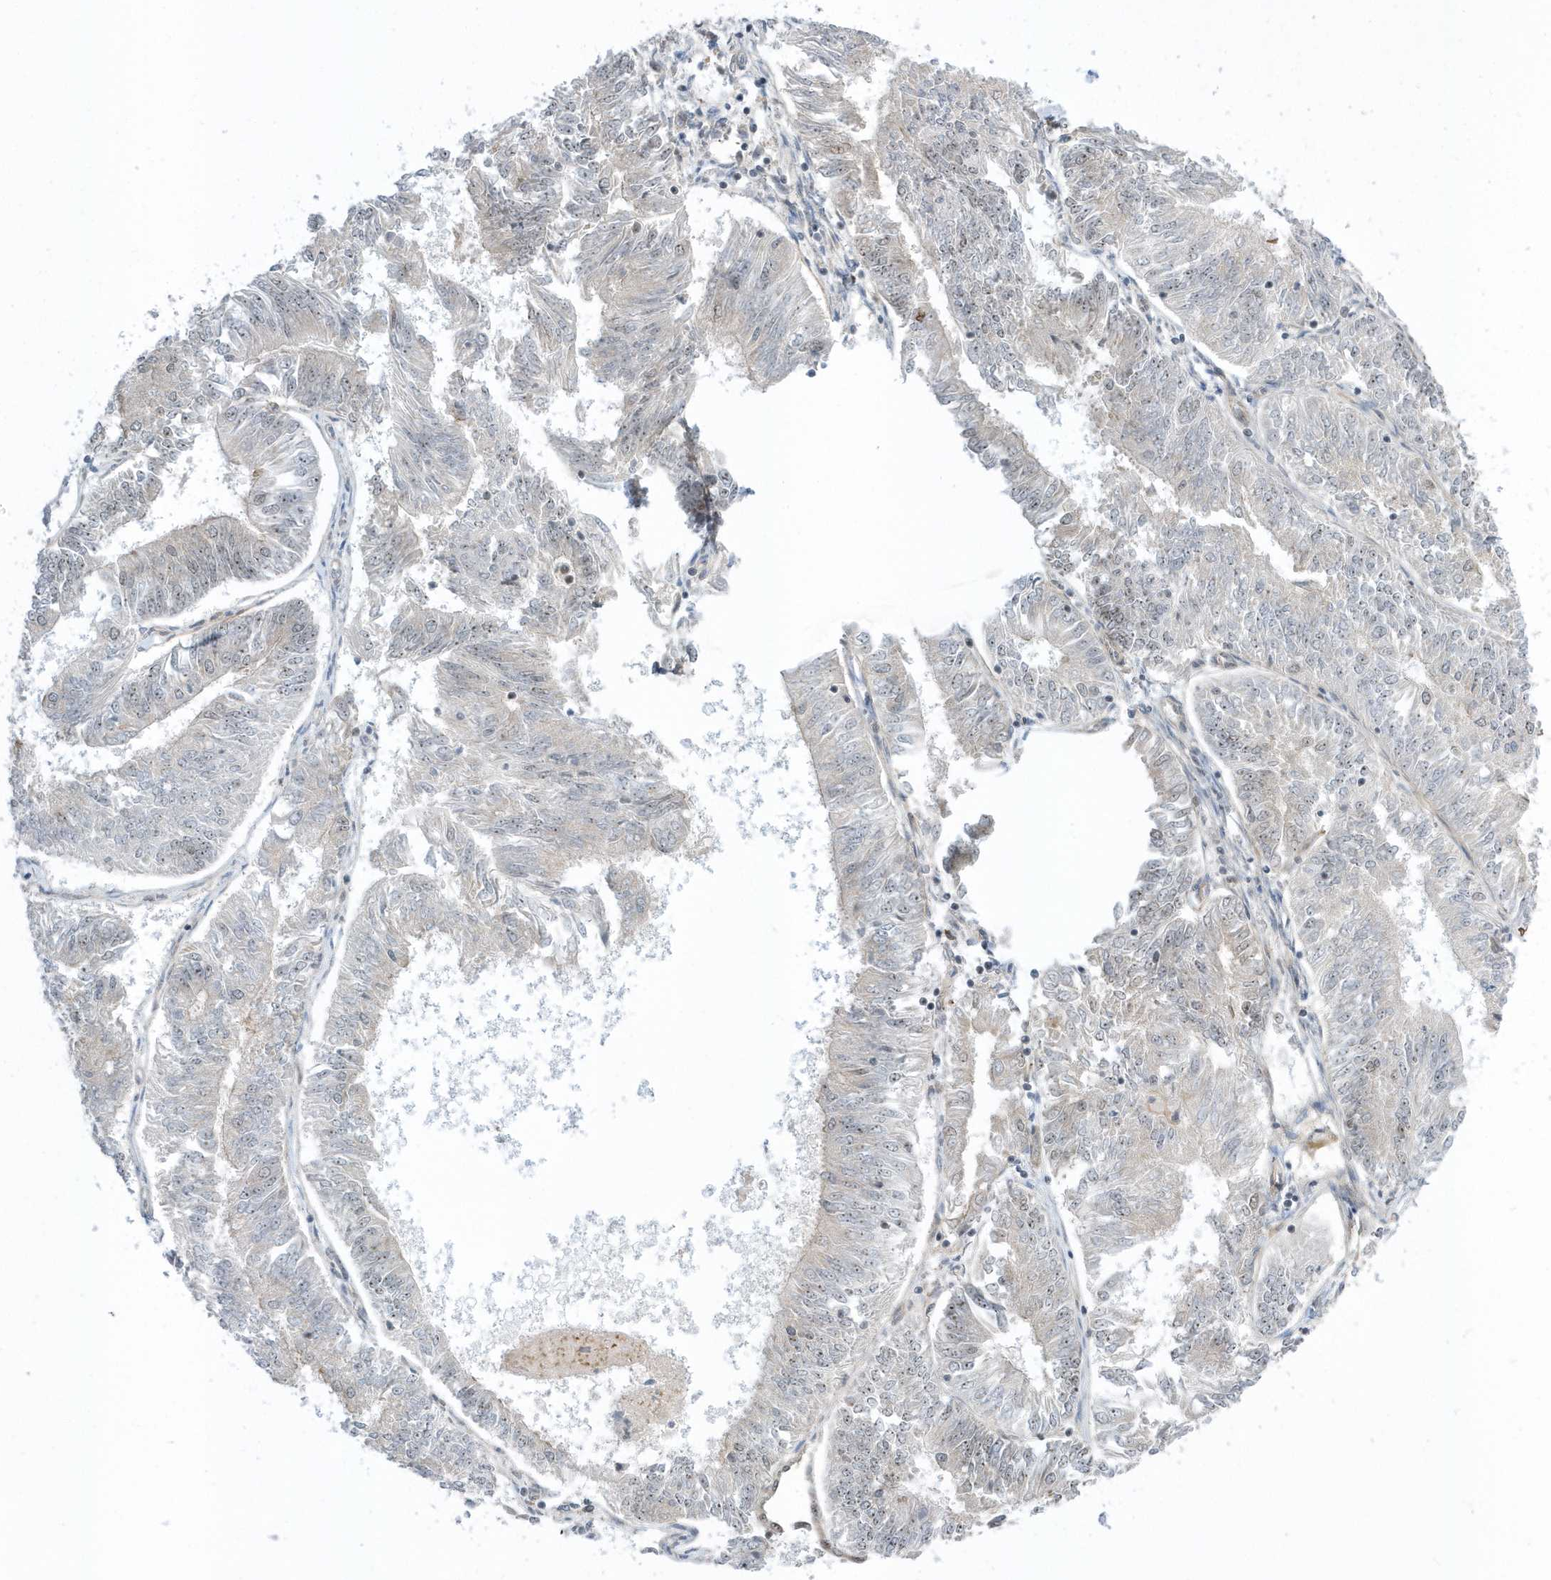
{"staining": {"intensity": "weak", "quantity": "<25%", "location": "nuclear"}, "tissue": "endometrial cancer", "cell_type": "Tumor cells", "image_type": "cancer", "snomed": [{"axis": "morphology", "description": "Adenocarcinoma, NOS"}, {"axis": "topography", "description": "Endometrium"}], "caption": "Image shows no significant protein staining in tumor cells of endometrial cancer (adenocarcinoma).", "gene": "ZNF740", "patient": {"sex": "female", "age": 58}}